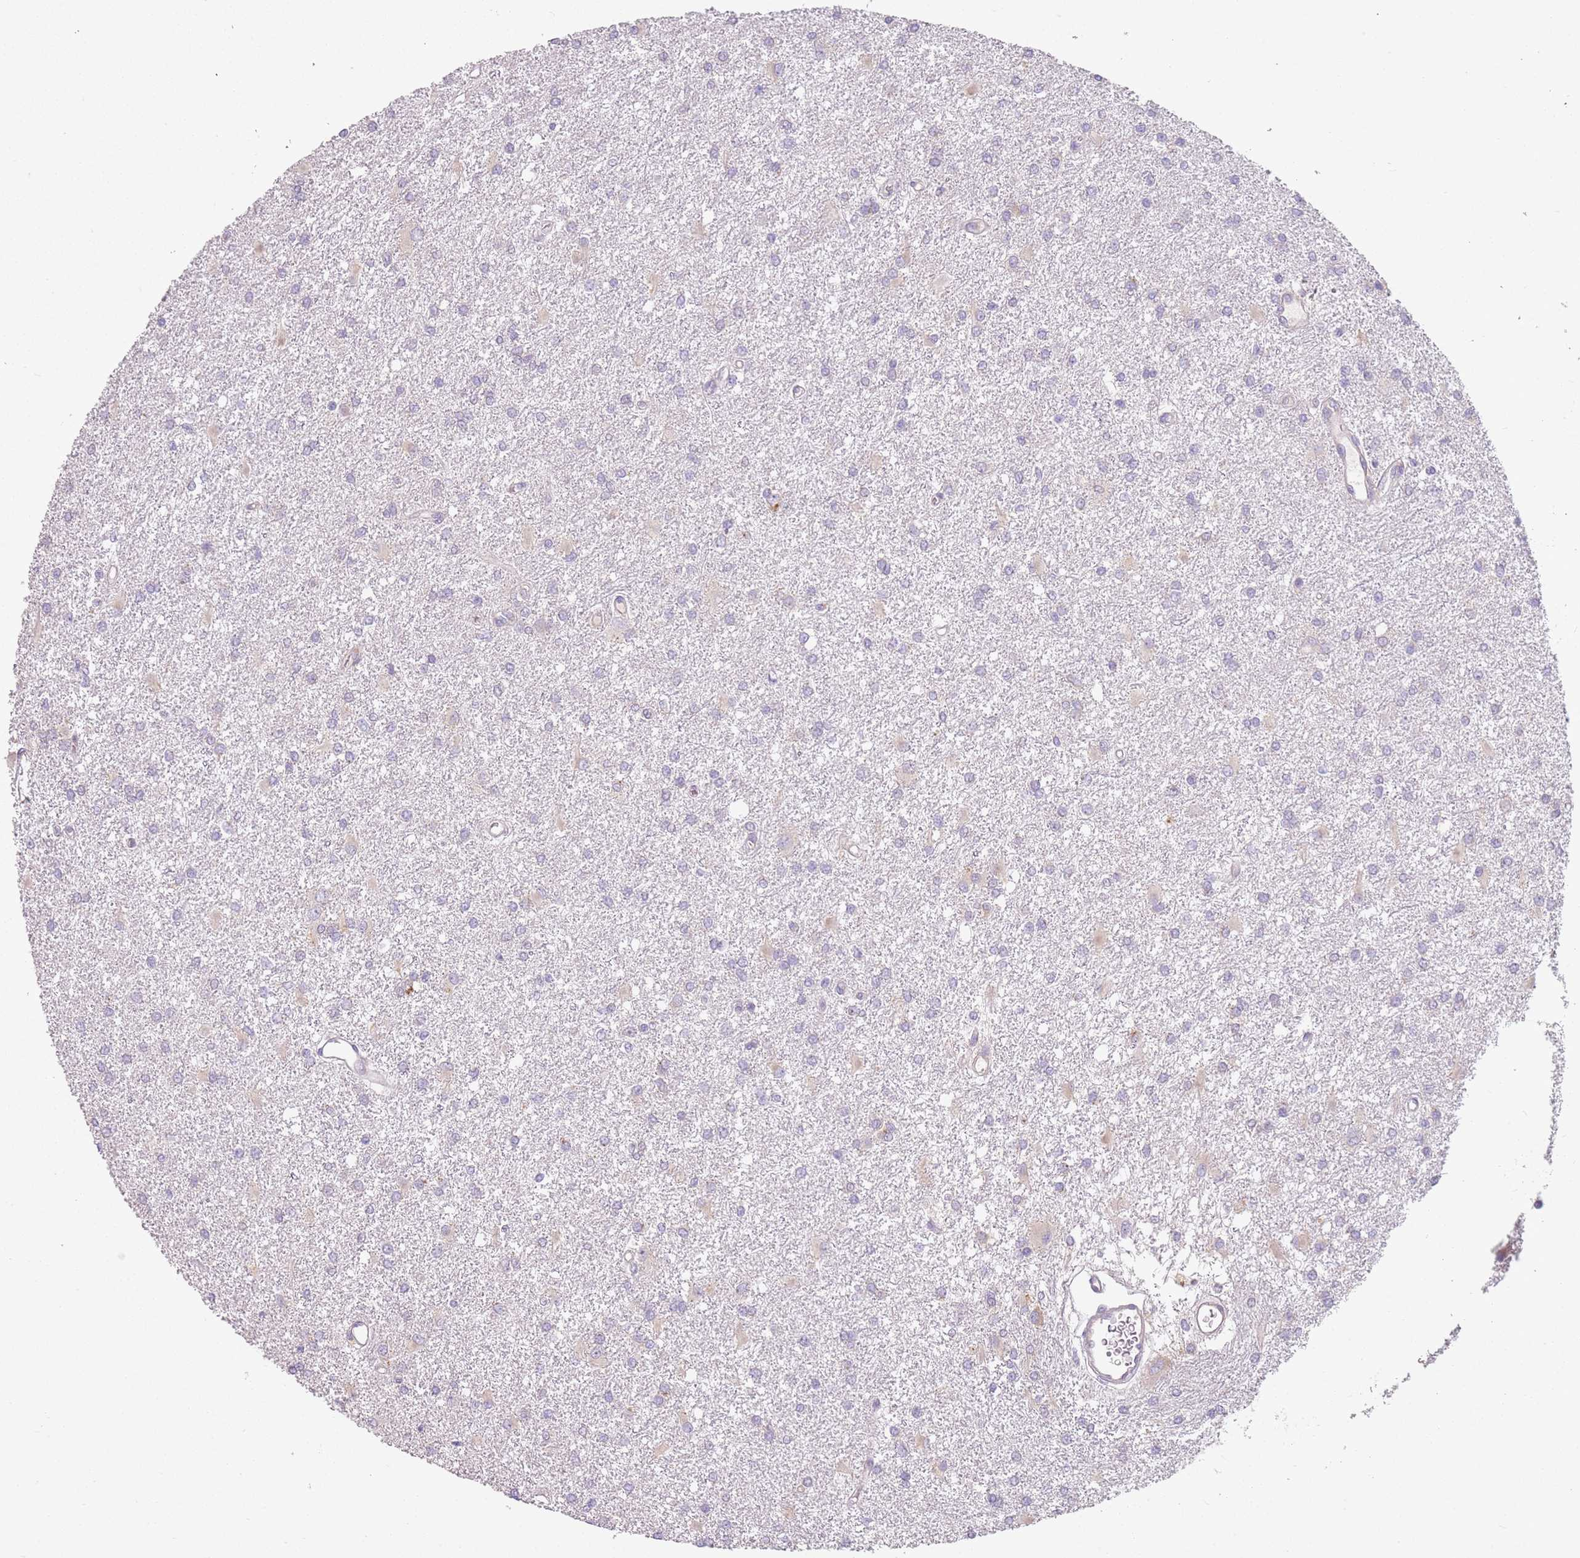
{"staining": {"intensity": "negative", "quantity": "none", "location": "none"}, "tissue": "glioma", "cell_type": "Tumor cells", "image_type": "cancer", "snomed": [{"axis": "morphology", "description": "Glioma, malignant, High grade"}, {"axis": "topography", "description": "Brain"}], "caption": "Image shows no protein staining in tumor cells of malignant glioma (high-grade) tissue. (DAB IHC with hematoxylin counter stain).", "gene": "RPS28", "patient": {"sex": "female", "age": 50}}